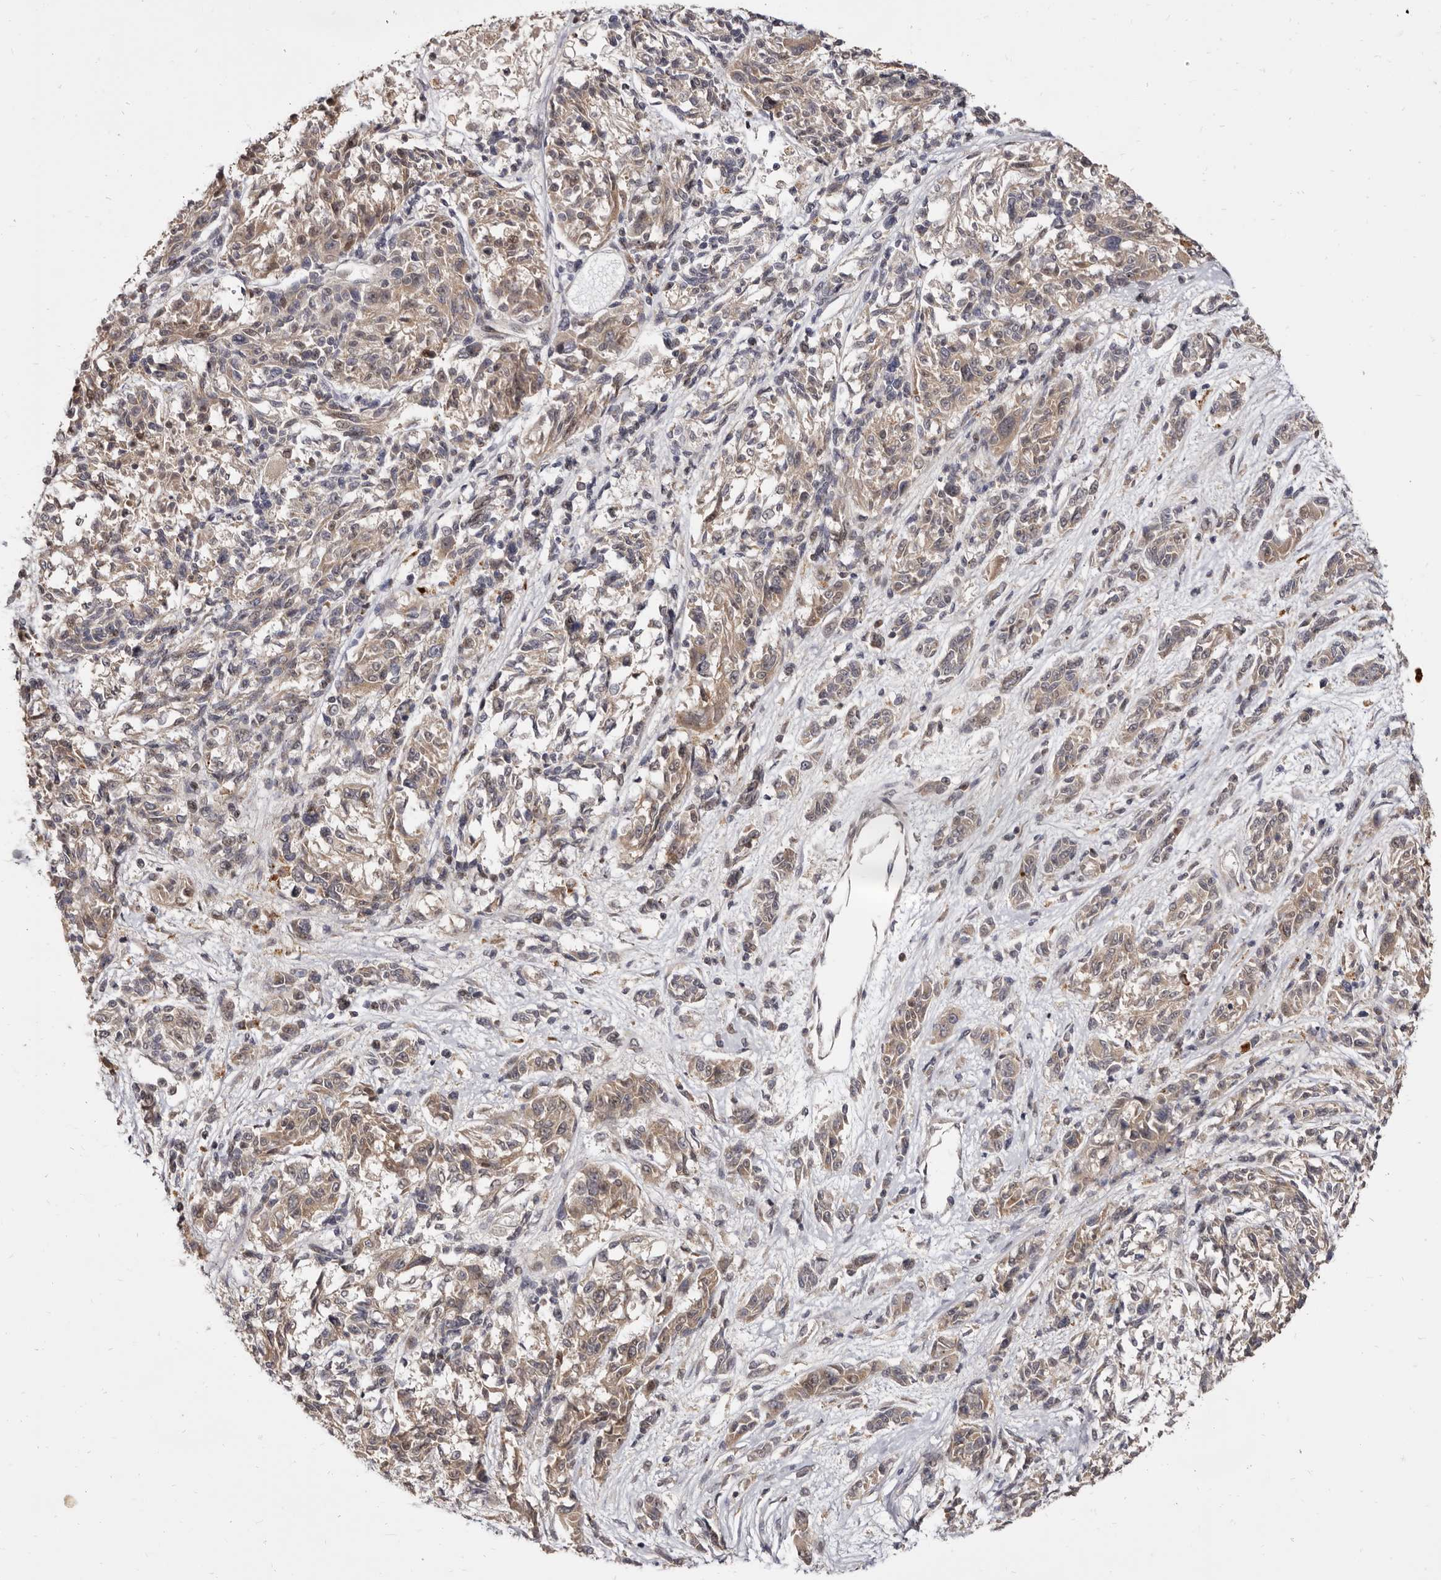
{"staining": {"intensity": "weak", "quantity": "25%-75%", "location": "cytoplasmic/membranous"}, "tissue": "melanoma", "cell_type": "Tumor cells", "image_type": "cancer", "snomed": [{"axis": "morphology", "description": "Malignant melanoma, NOS"}, {"axis": "topography", "description": "Skin"}], "caption": "About 25%-75% of tumor cells in malignant melanoma reveal weak cytoplasmic/membranous protein expression as visualized by brown immunohistochemical staining.", "gene": "ZNF326", "patient": {"sex": "male", "age": 53}}